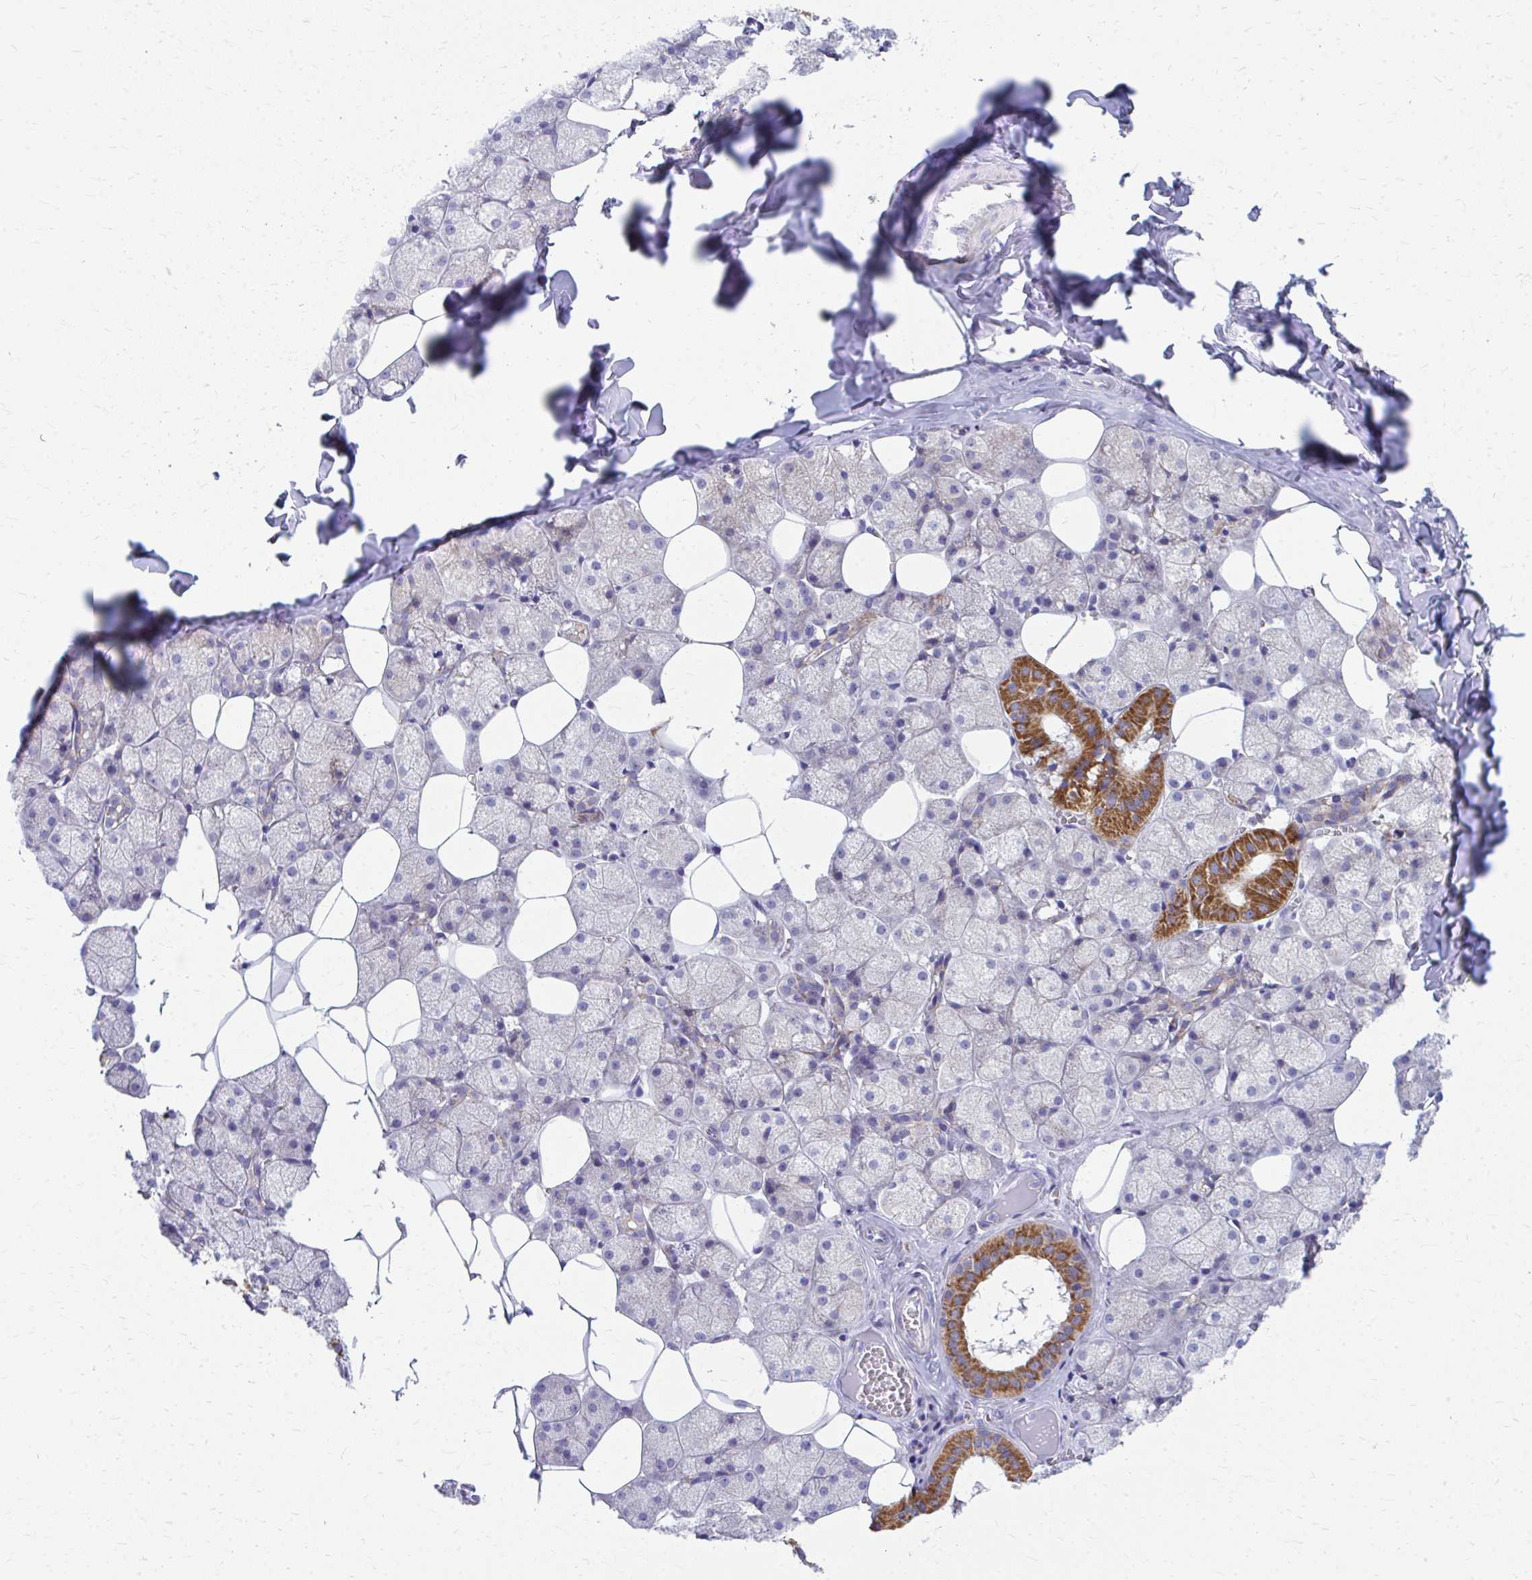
{"staining": {"intensity": "strong", "quantity": "25%-75%", "location": "cytoplasmic/membranous"}, "tissue": "salivary gland", "cell_type": "Glandular cells", "image_type": "normal", "snomed": [{"axis": "morphology", "description": "Normal tissue, NOS"}, {"axis": "topography", "description": "Salivary gland"}, {"axis": "topography", "description": "Peripheral nerve tissue"}], "caption": "Glandular cells demonstrate high levels of strong cytoplasmic/membranous positivity in about 25%-75% of cells in unremarkable human salivary gland. Nuclei are stained in blue.", "gene": "MRPL19", "patient": {"sex": "male", "age": 38}}